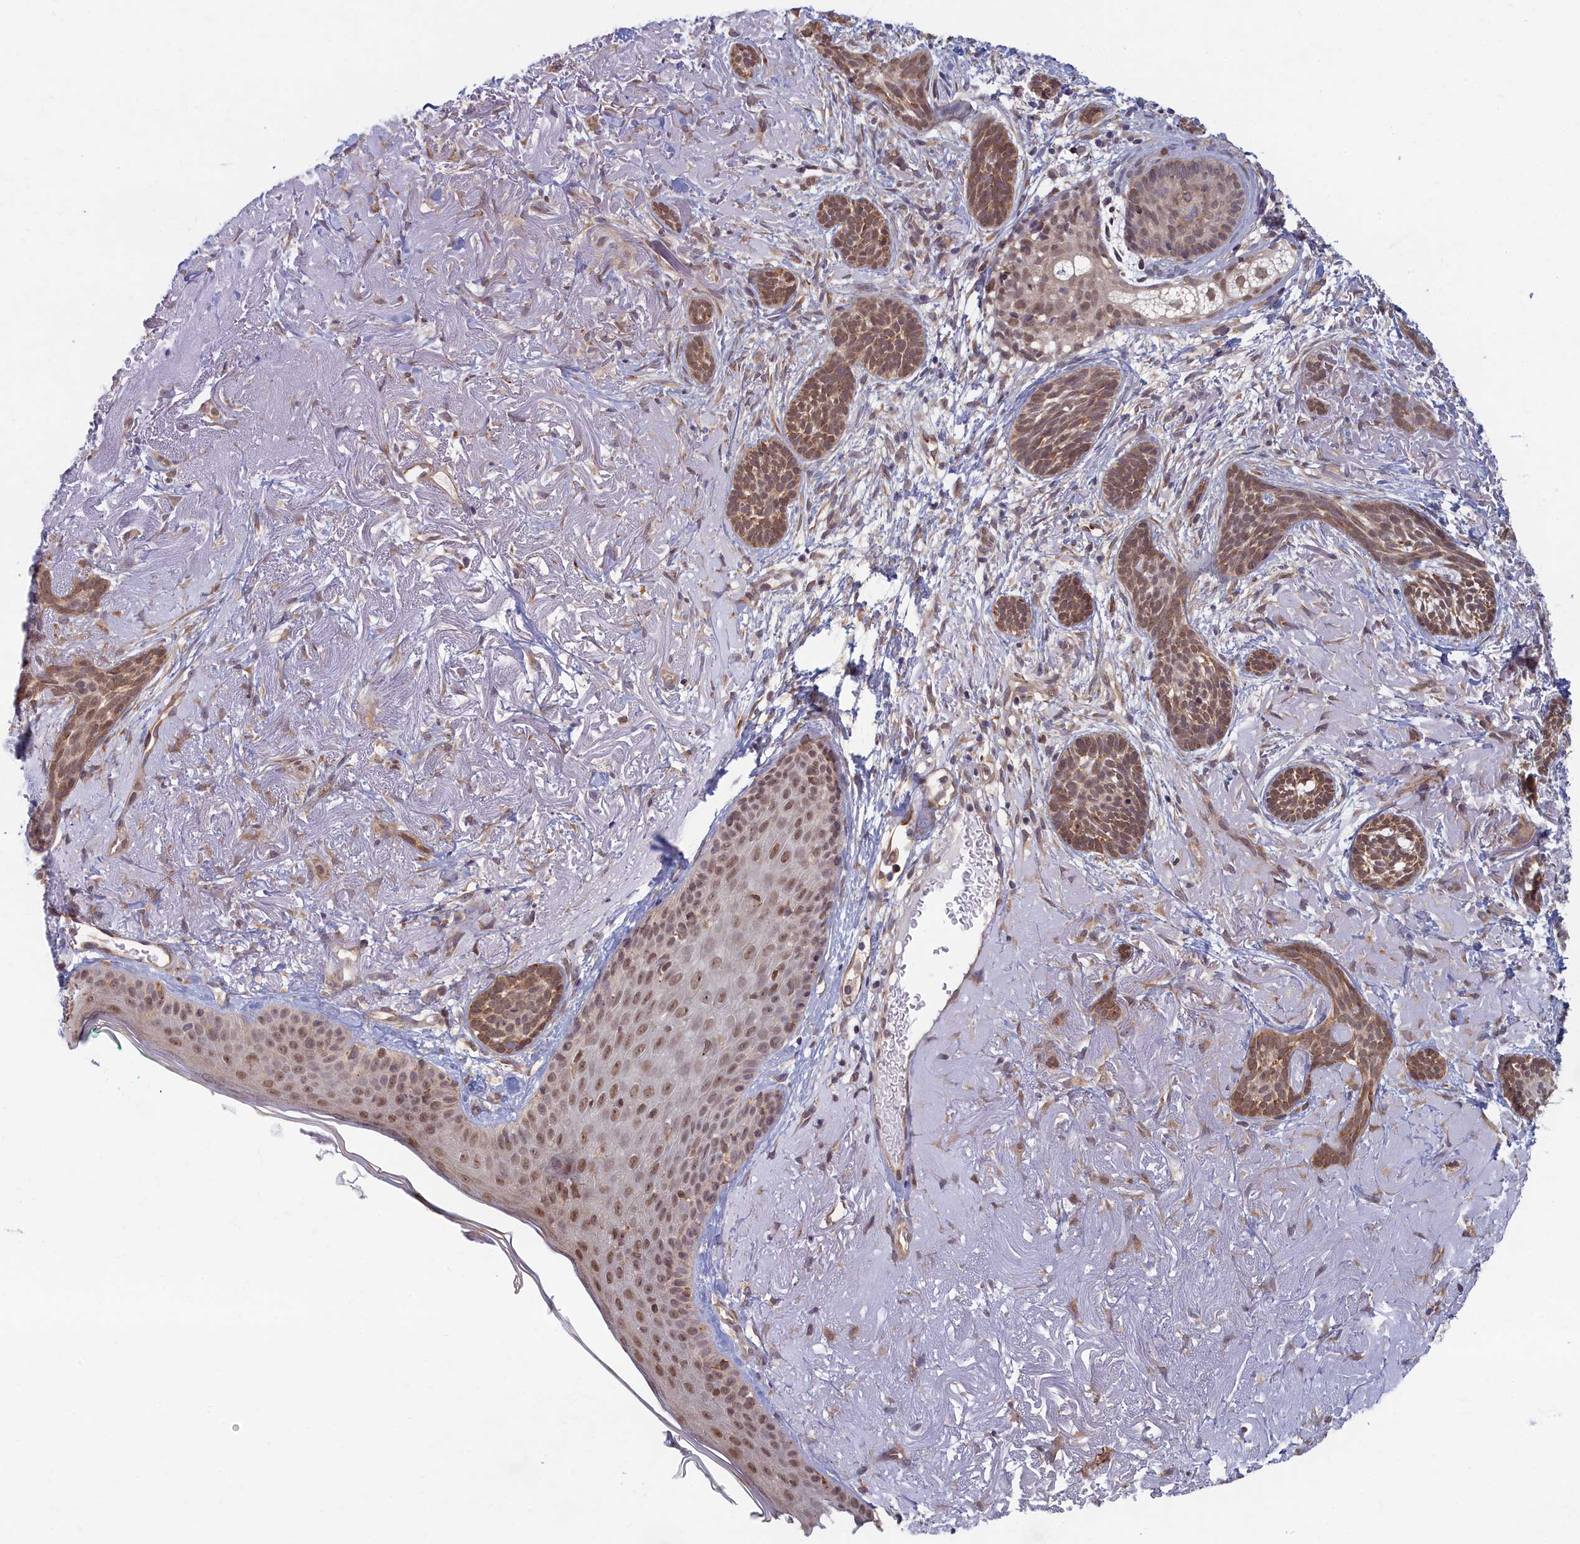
{"staining": {"intensity": "moderate", "quantity": ">75%", "location": "cytoplasmic/membranous,nuclear"}, "tissue": "skin cancer", "cell_type": "Tumor cells", "image_type": "cancer", "snomed": [{"axis": "morphology", "description": "Basal cell carcinoma"}, {"axis": "topography", "description": "Skin"}], "caption": "Basal cell carcinoma (skin) stained for a protein (brown) shows moderate cytoplasmic/membranous and nuclear positive staining in approximately >75% of tumor cells.", "gene": "MAK16", "patient": {"sex": "male", "age": 71}}